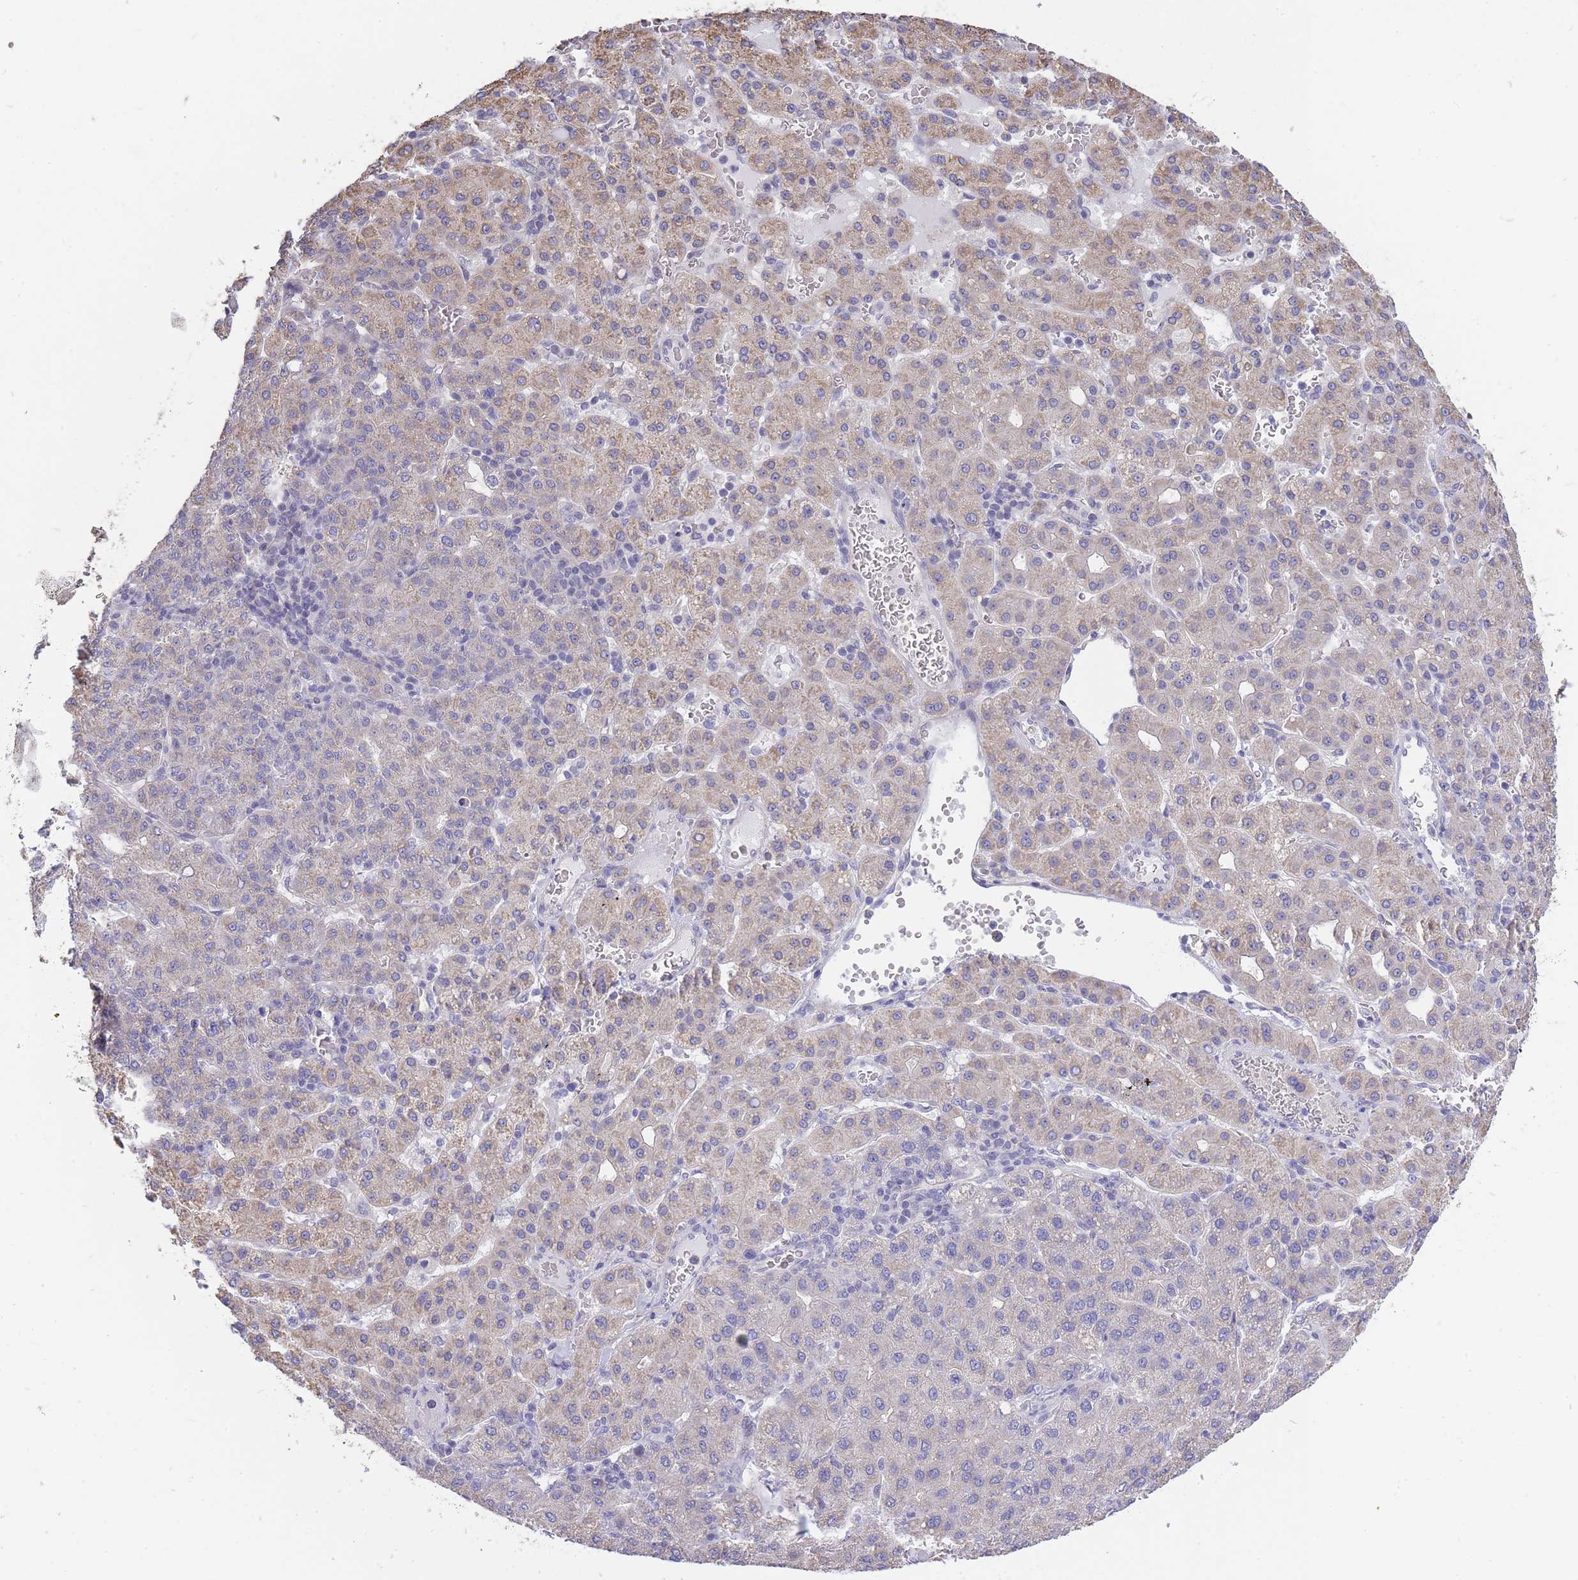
{"staining": {"intensity": "weak", "quantity": "25%-75%", "location": "cytoplasmic/membranous"}, "tissue": "liver cancer", "cell_type": "Tumor cells", "image_type": "cancer", "snomed": [{"axis": "morphology", "description": "Carcinoma, Hepatocellular, NOS"}, {"axis": "topography", "description": "Liver"}], "caption": "Protein expression analysis of liver cancer shows weak cytoplasmic/membranous staining in about 25%-75% of tumor cells.", "gene": "C19orf25", "patient": {"sex": "male", "age": 65}}